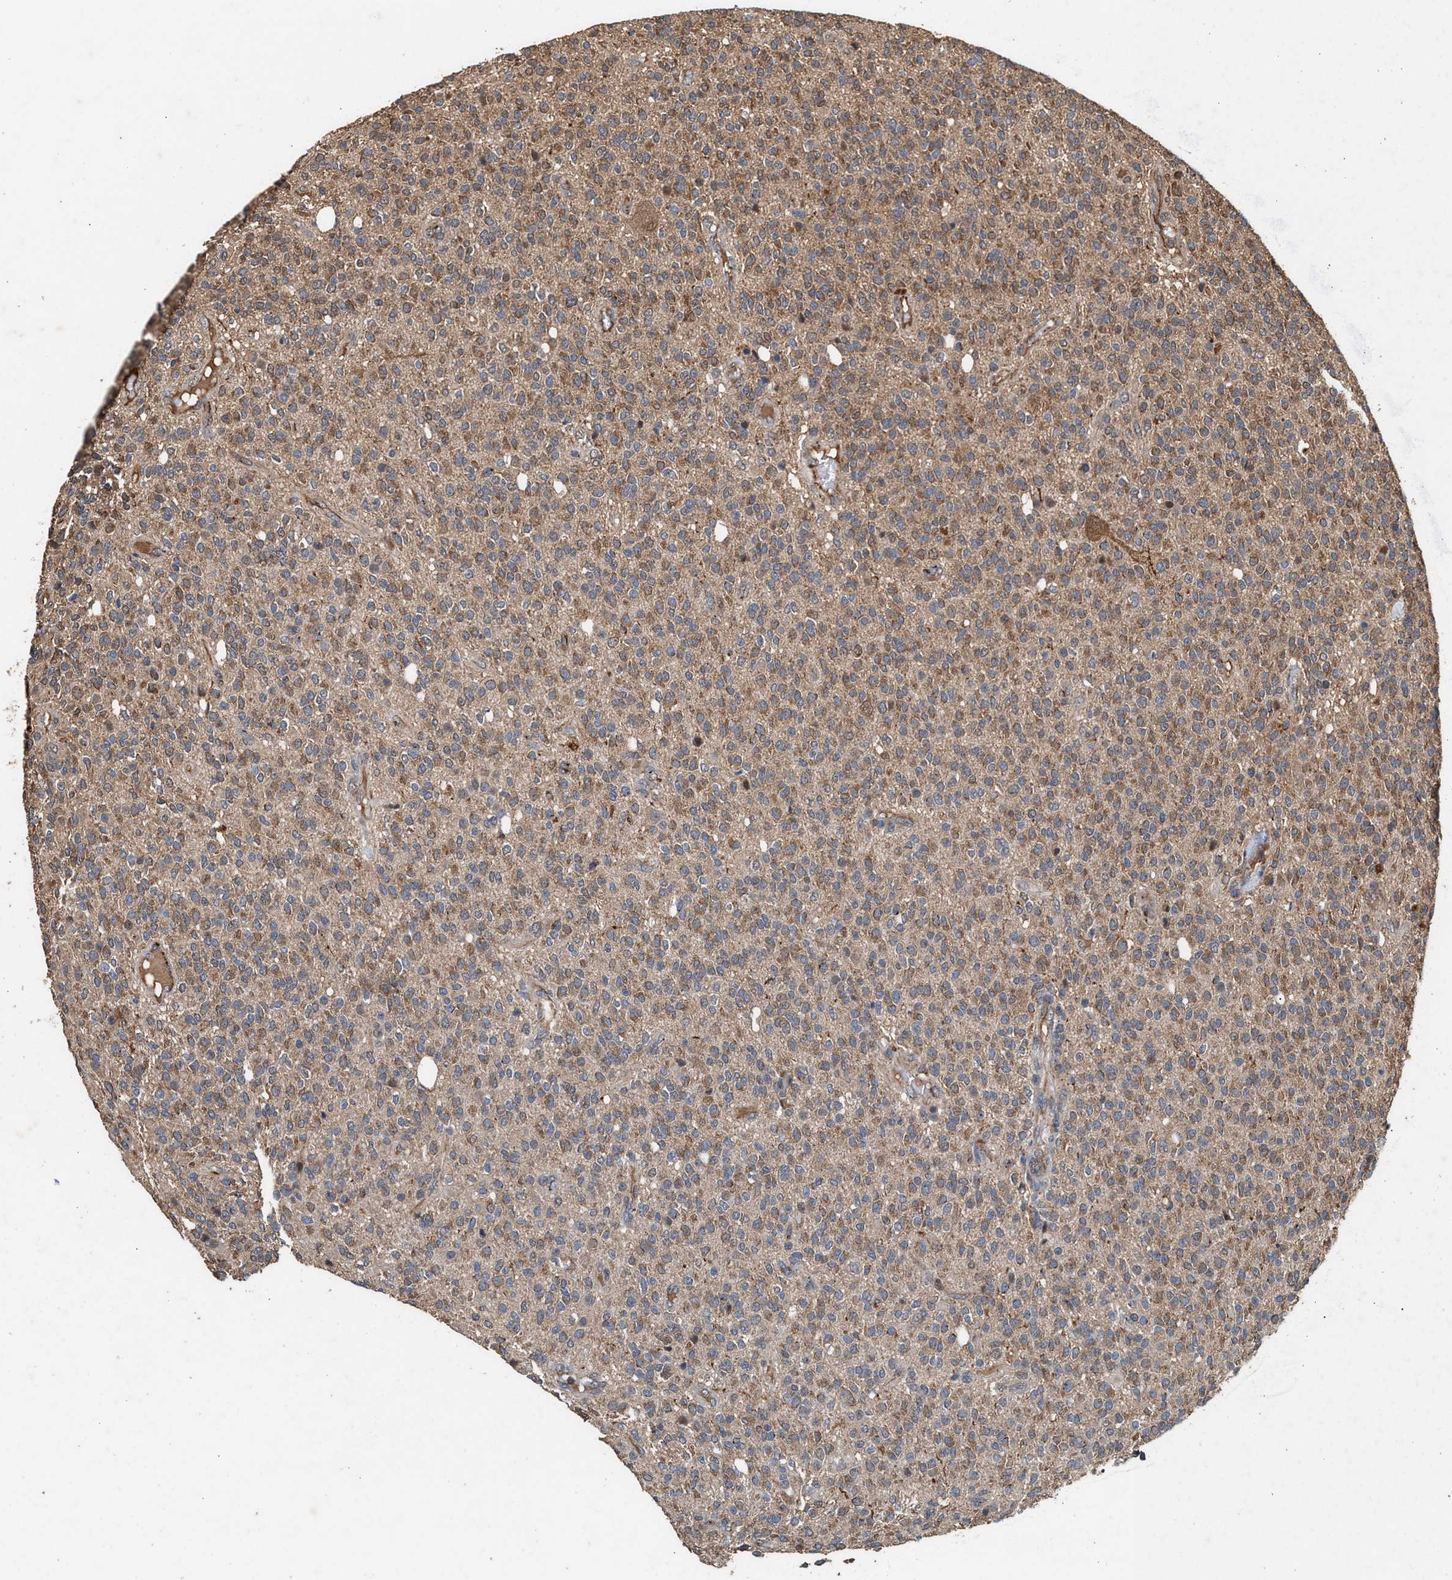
{"staining": {"intensity": "moderate", "quantity": ">75%", "location": "cytoplasmic/membranous"}, "tissue": "glioma", "cell_type": "Tumor cells", "image_type": "cancer", "snomed": [{"axis": "morphology", "description": "Glioma, malignant, High grade"}, {"axis": "topography", "description": "Brain"}], "caption": "IHC photomicrograph of glioma stained for a protein (brown), which reveals medium levels of moderate cytoplasmic/membranous staining in about >75% of tumor cells.", "gene": "ZNHIT6", "patient": {"sex": "male", "age": 34}}